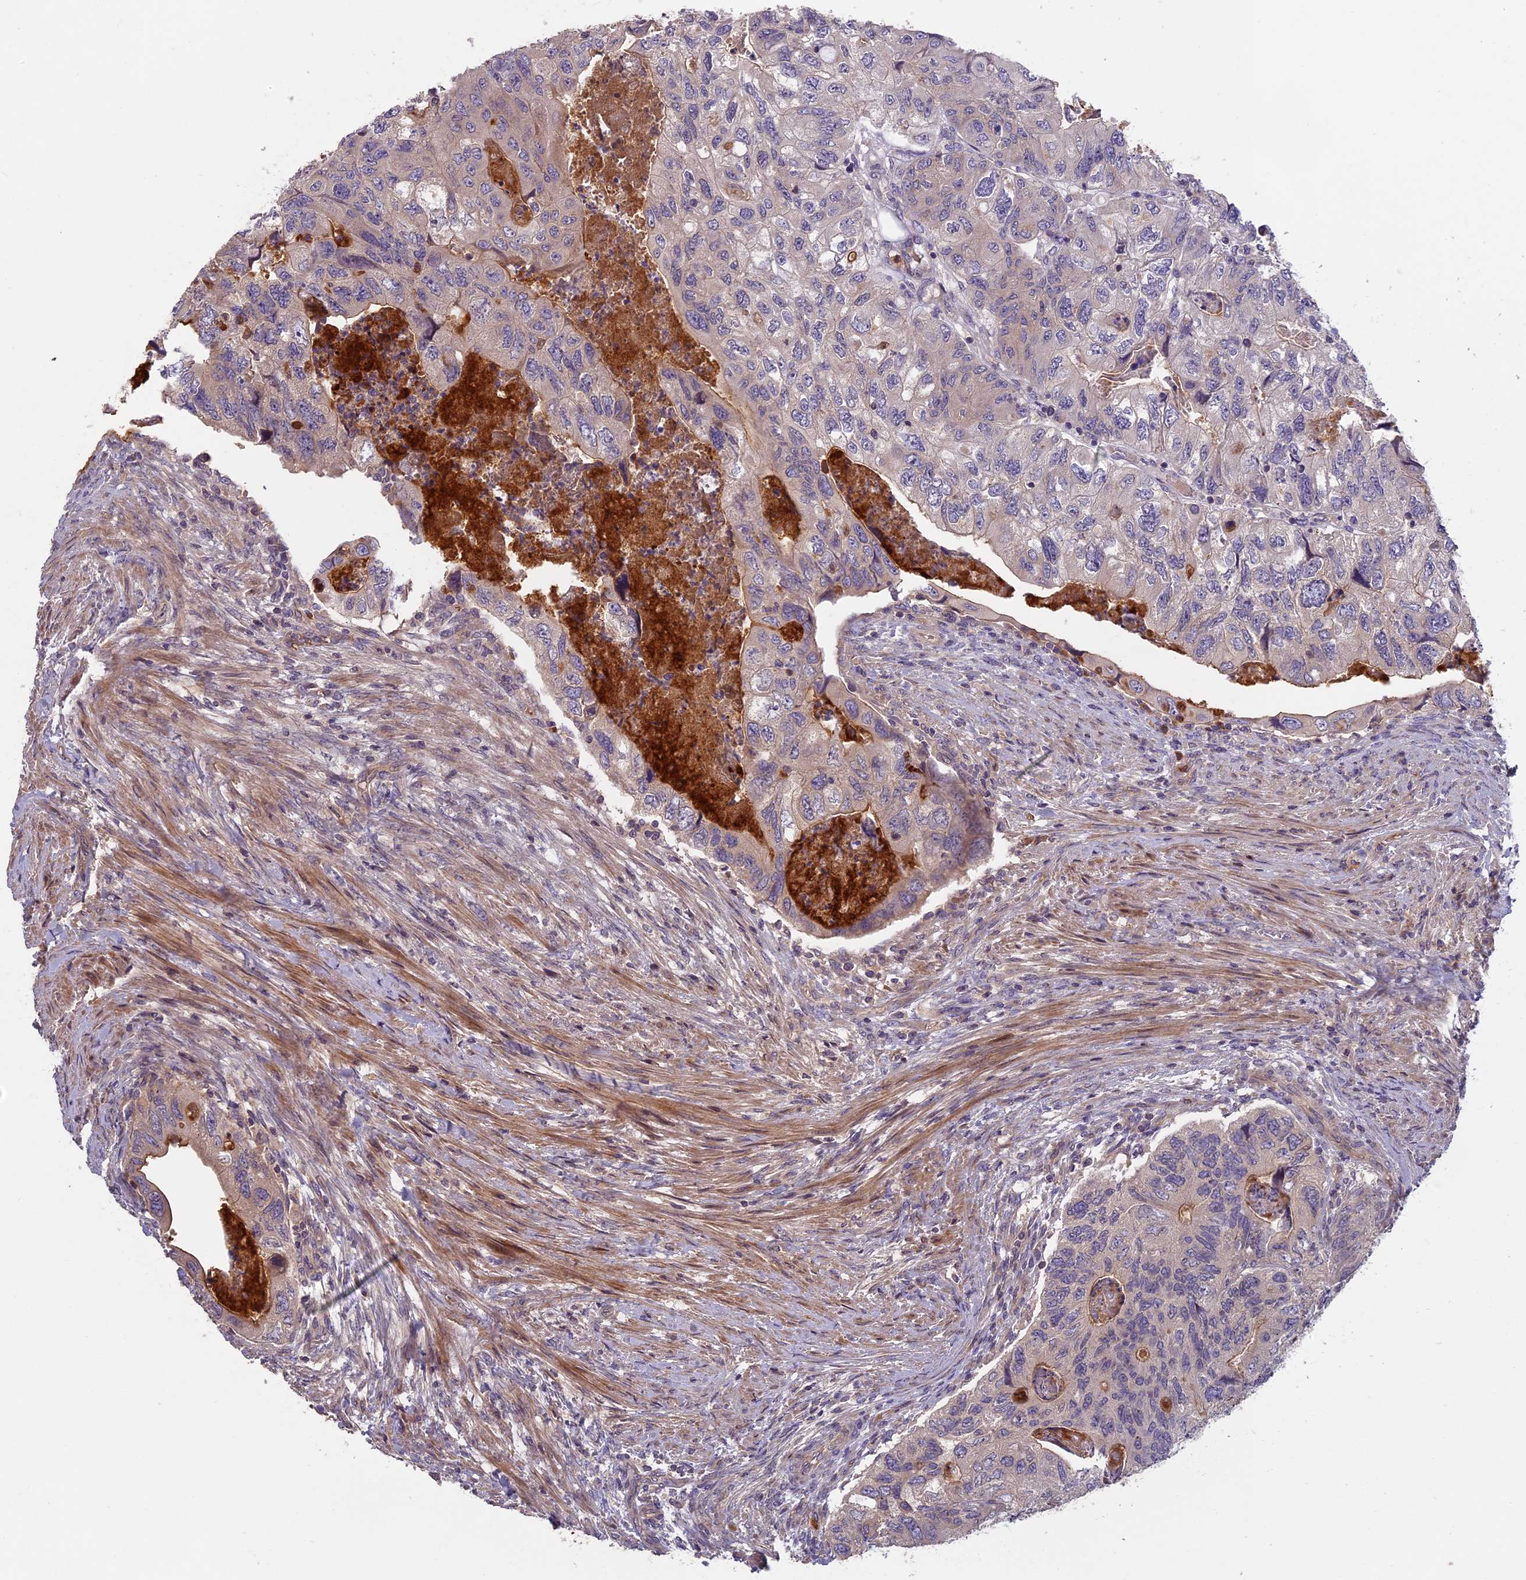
{"staining": {"intensity": "negative", "quantity": "none", "location": "none"}, "tissue": "colorectal cancer", "cell_type": "Tumor cells", "image_type": "cancer", "snomed": [{"axis": "morphology", "description": "Adenocarcinoma, NOS"}, {"axis": "topography", "description": "Rectum"}], "caption": "Tumor cells are negative for brown protein staining in colorectal adenocarcinoma.", "gene": "AP4E1", "patient": {"sex": "male", "age": 63}}